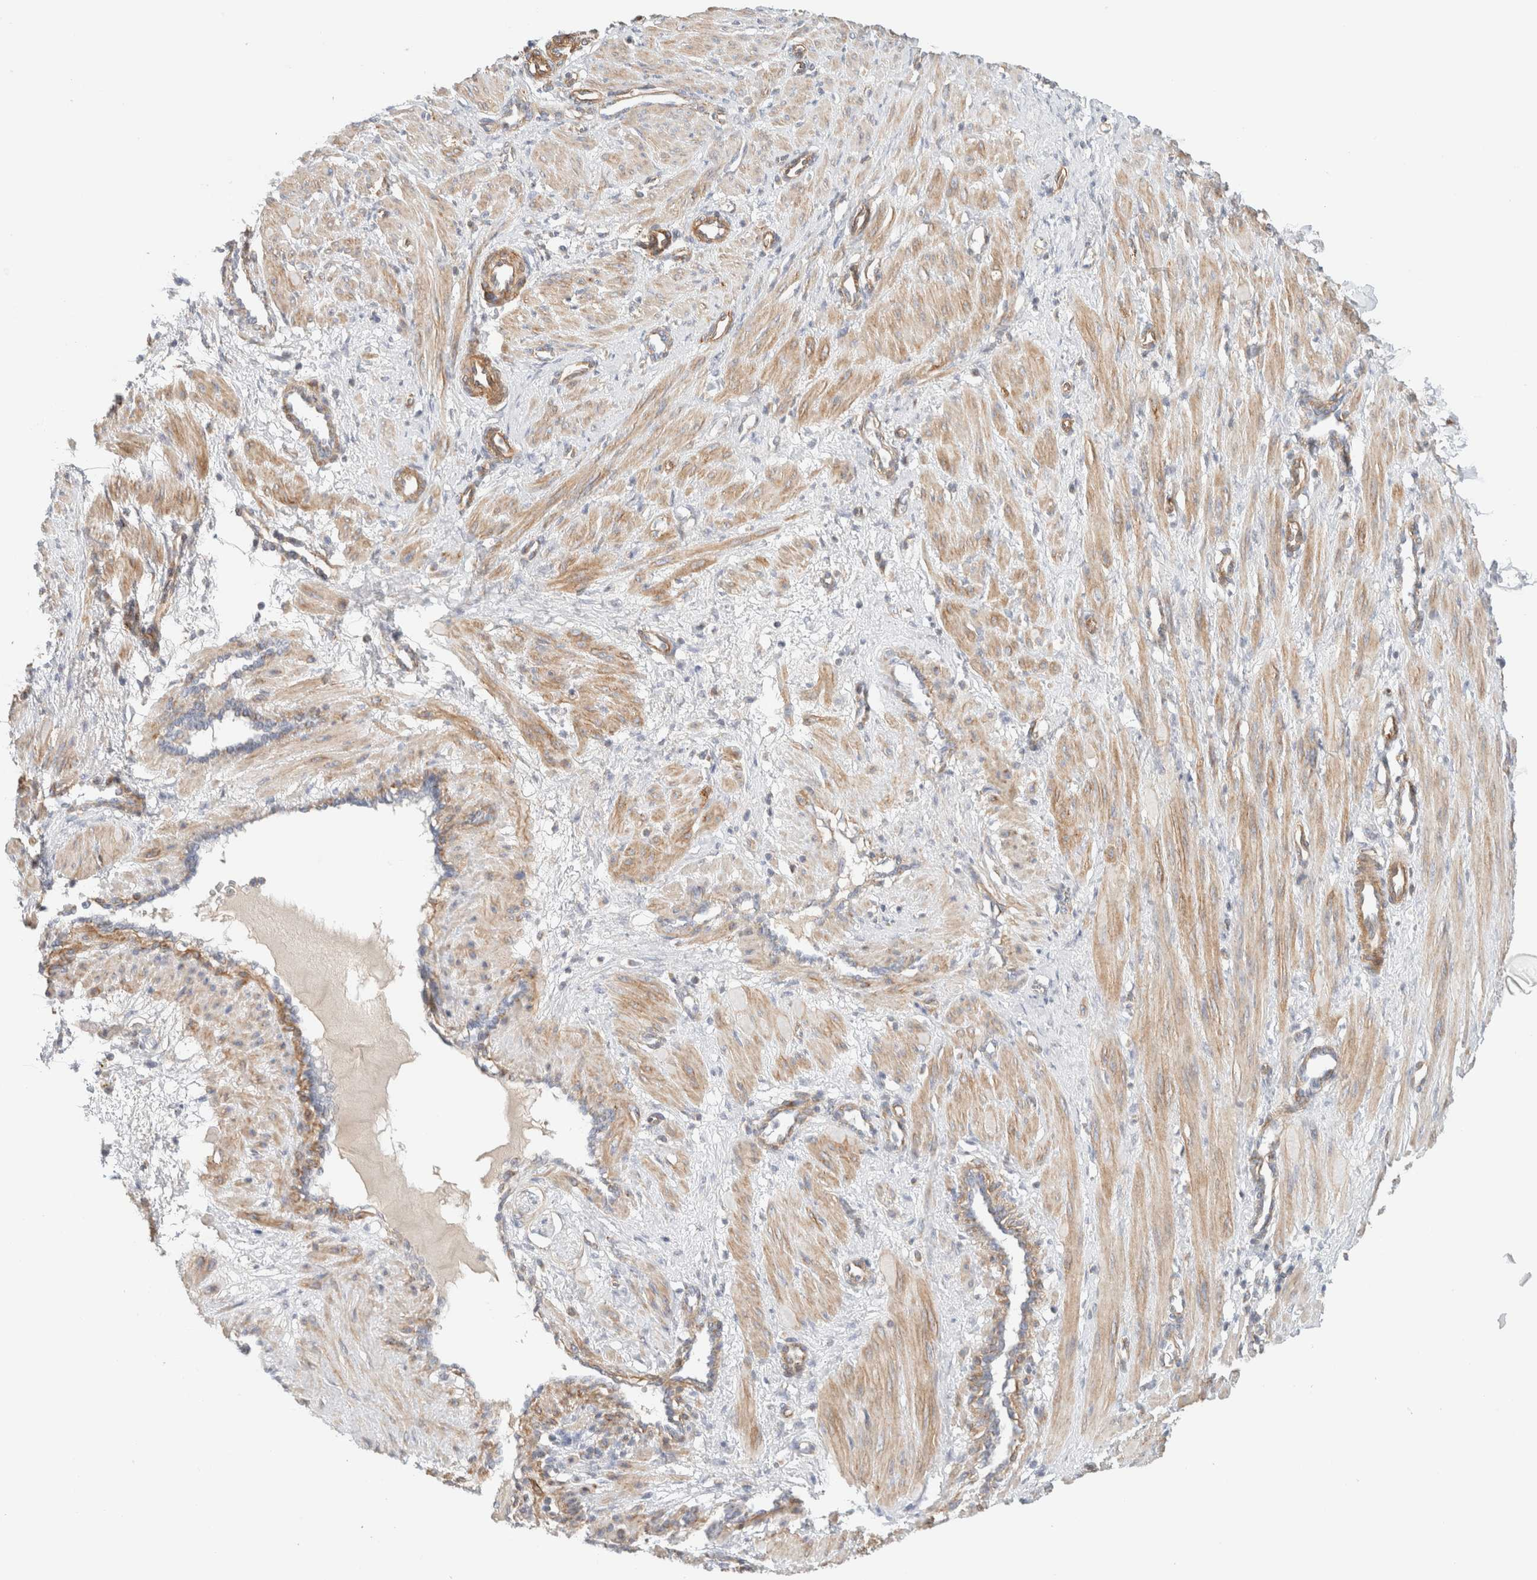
{"staining": {"intensity": "weak", "quantity": ">75%", "location": "cytoplasmic/membranous"}, "tissue": "smooth muscle", "cell_type": "Smooth muscle cells", "image_type": "normal", "snomed": [{"axis": "morphology", "description": "Normal tissue, NOS"}, {"axis": "topography", "description": "Endometrium"}], "caption": "Protein staining of unremarkable smooth muscle reveals weak cytoplasmic/membranous expression in approximately >75% of smooth muscle cells. Nuclei are stained in blue.", "gene": "MRM3", "patient": {"sex": "female", "age": 33}}